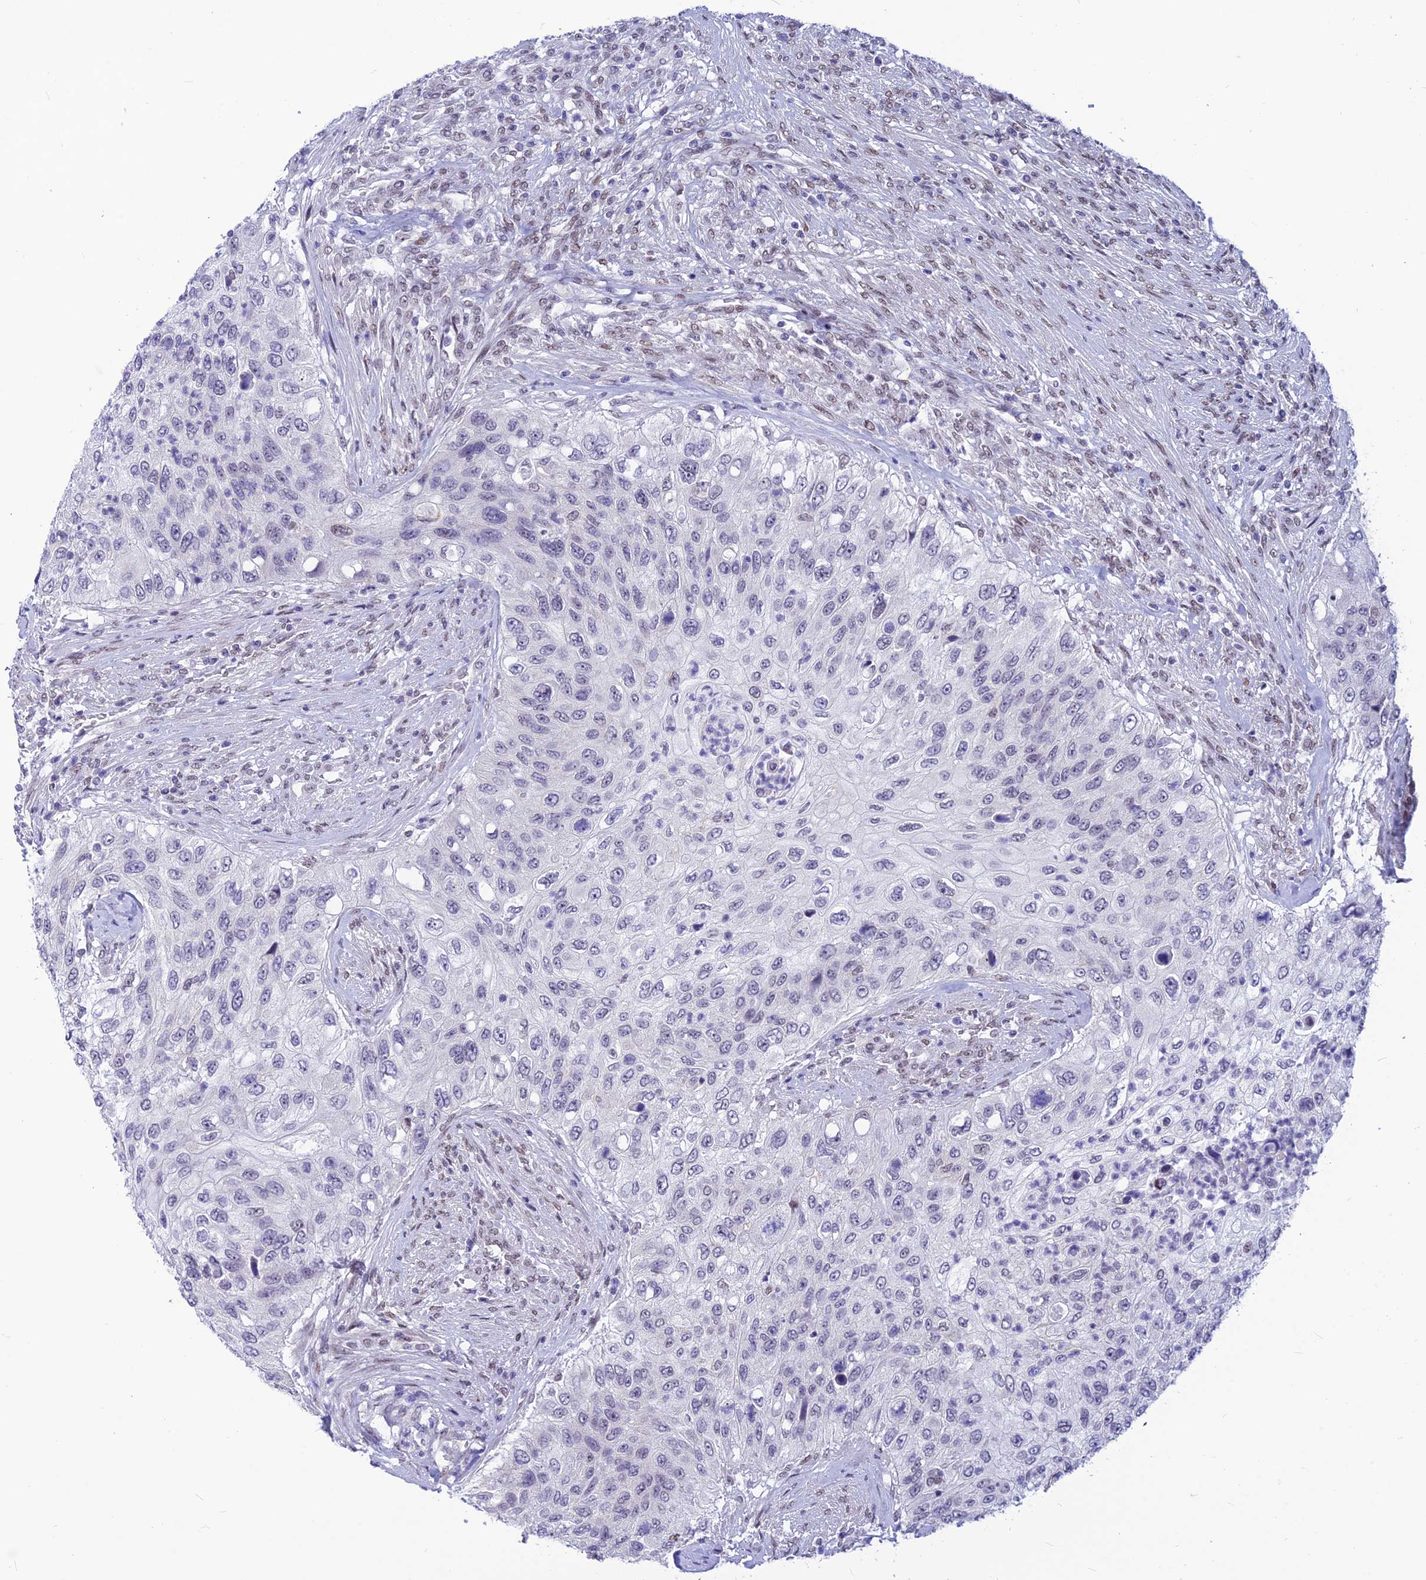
{"staining": {"intensity": "negative", "quantity": "none", "location": "none"}, "tissue": "urothelial cancer", "cell_type": "Tumor cells", "image_type": "cancer", "snomed": [{"axis": "morphology", "description": "Urothelial carcinoma, High grade"}, {"axis": "topography", "description": "Urinary bladder"}], "caption": "Immunohistochemistry (IHC) image of neoplastic tissue: urothelial carcinoma (high-grade) stained with DAB demonstrates no significant protein expression in tumor cells. (Stains: DAB IHC with hematoxylin counter stain, Microscopy: brightfield microscopy at high magnification).", "gene": "KCTD13", "patient": {"sex": "female", "age": 60}}